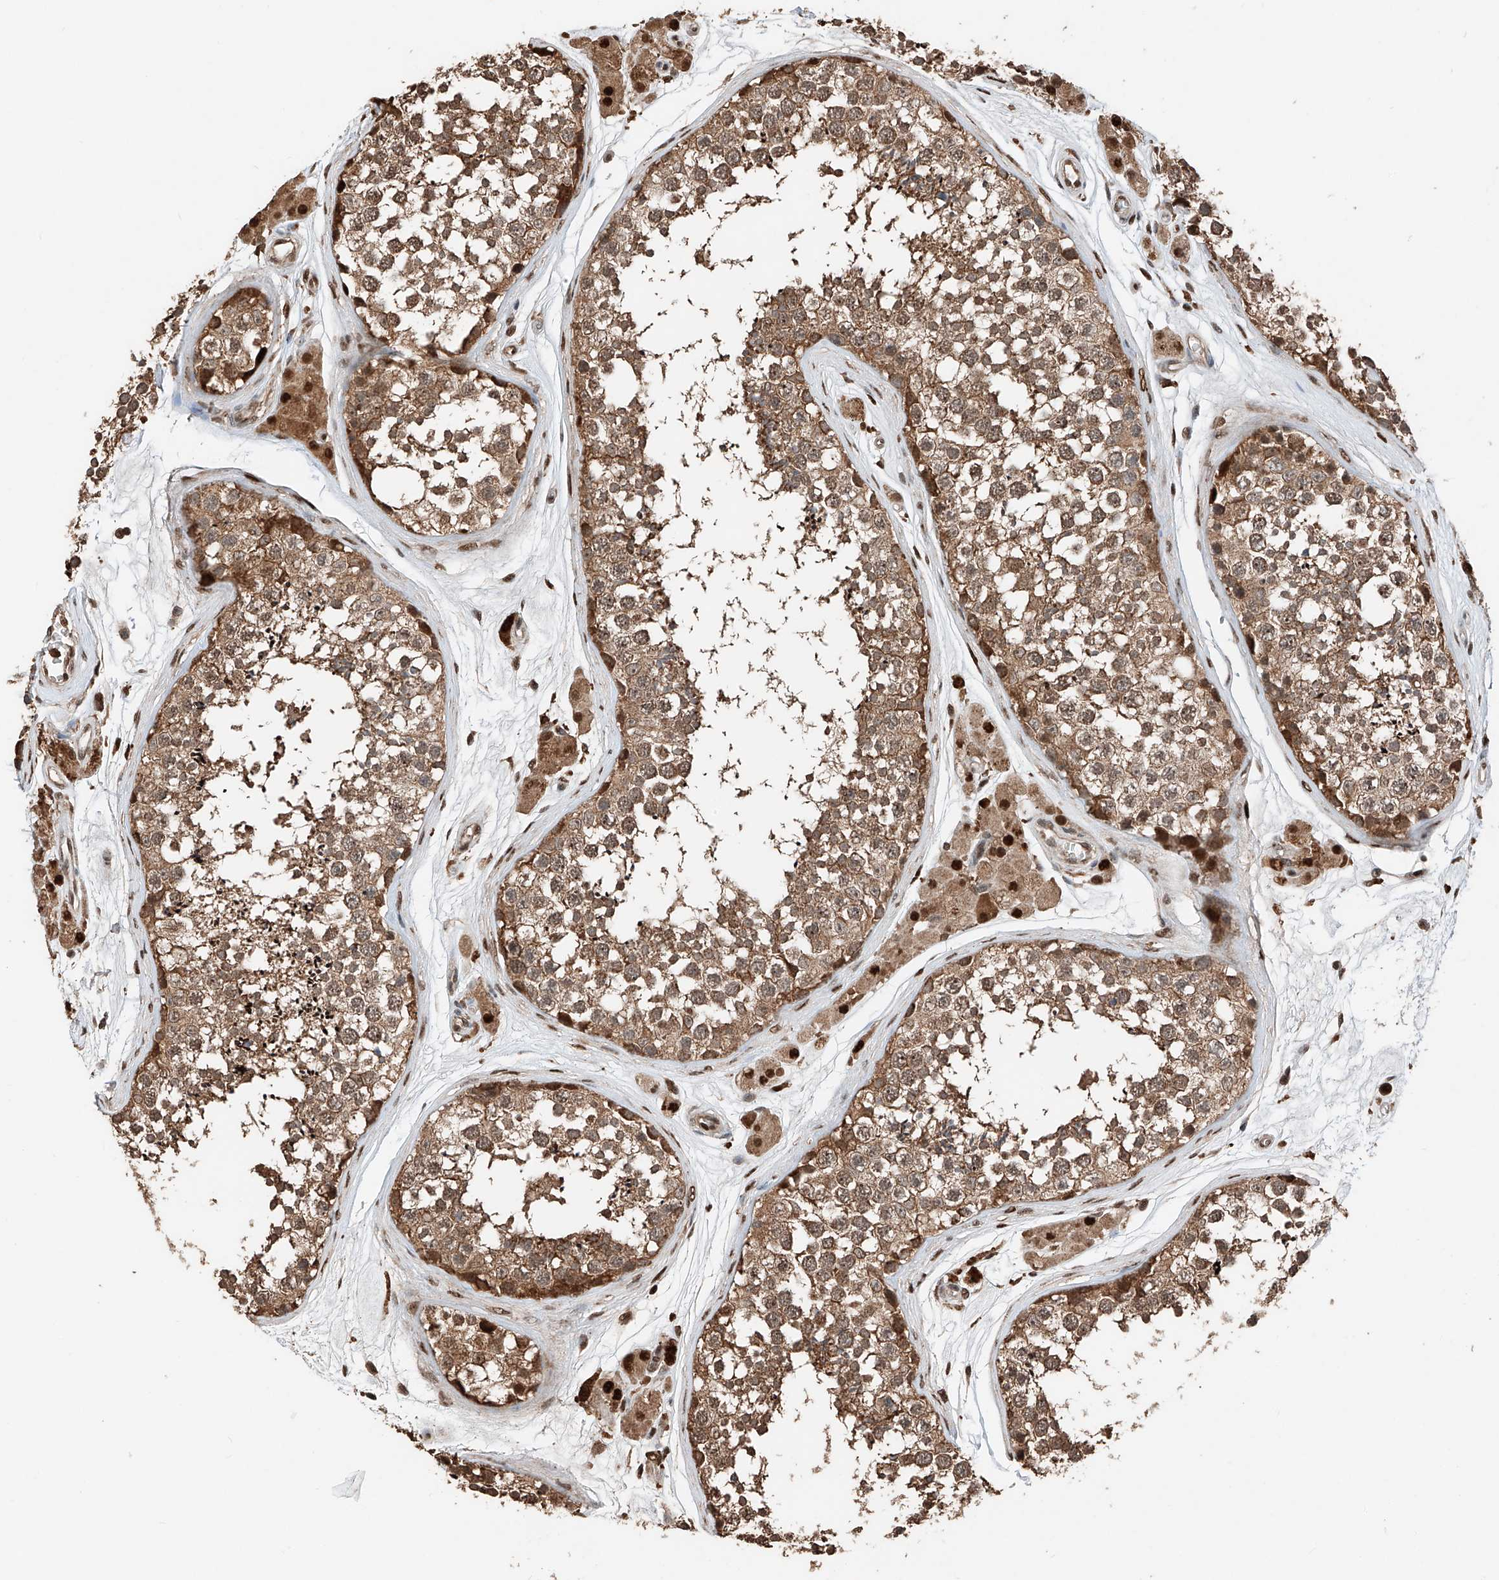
{"staining": {"intensity": "moderate", "quantity": ">75%", "location": "cytoplasmic/membranous,nuclear"}, "tissue": "testis", "cell_type": "Cells in seminiferous ducts", "image_type": "normal", "snomed": [{"axis": "morphology", "description": "Normal tissue, NOS"}, {"axis": "topography", "description": "Testis"}], "caption": "Protein staining reveals moderate cytoplasmic/membranous,nuclear staining in approximately >75% of cells in seminiferous ducts in benign testis. (Stains: DAB in brown, nuclei in blue, Microscopy: brightfield microscopy at high magnification).", "gene": "RMND1", "patient": {"sex": "male", "age": 56}}